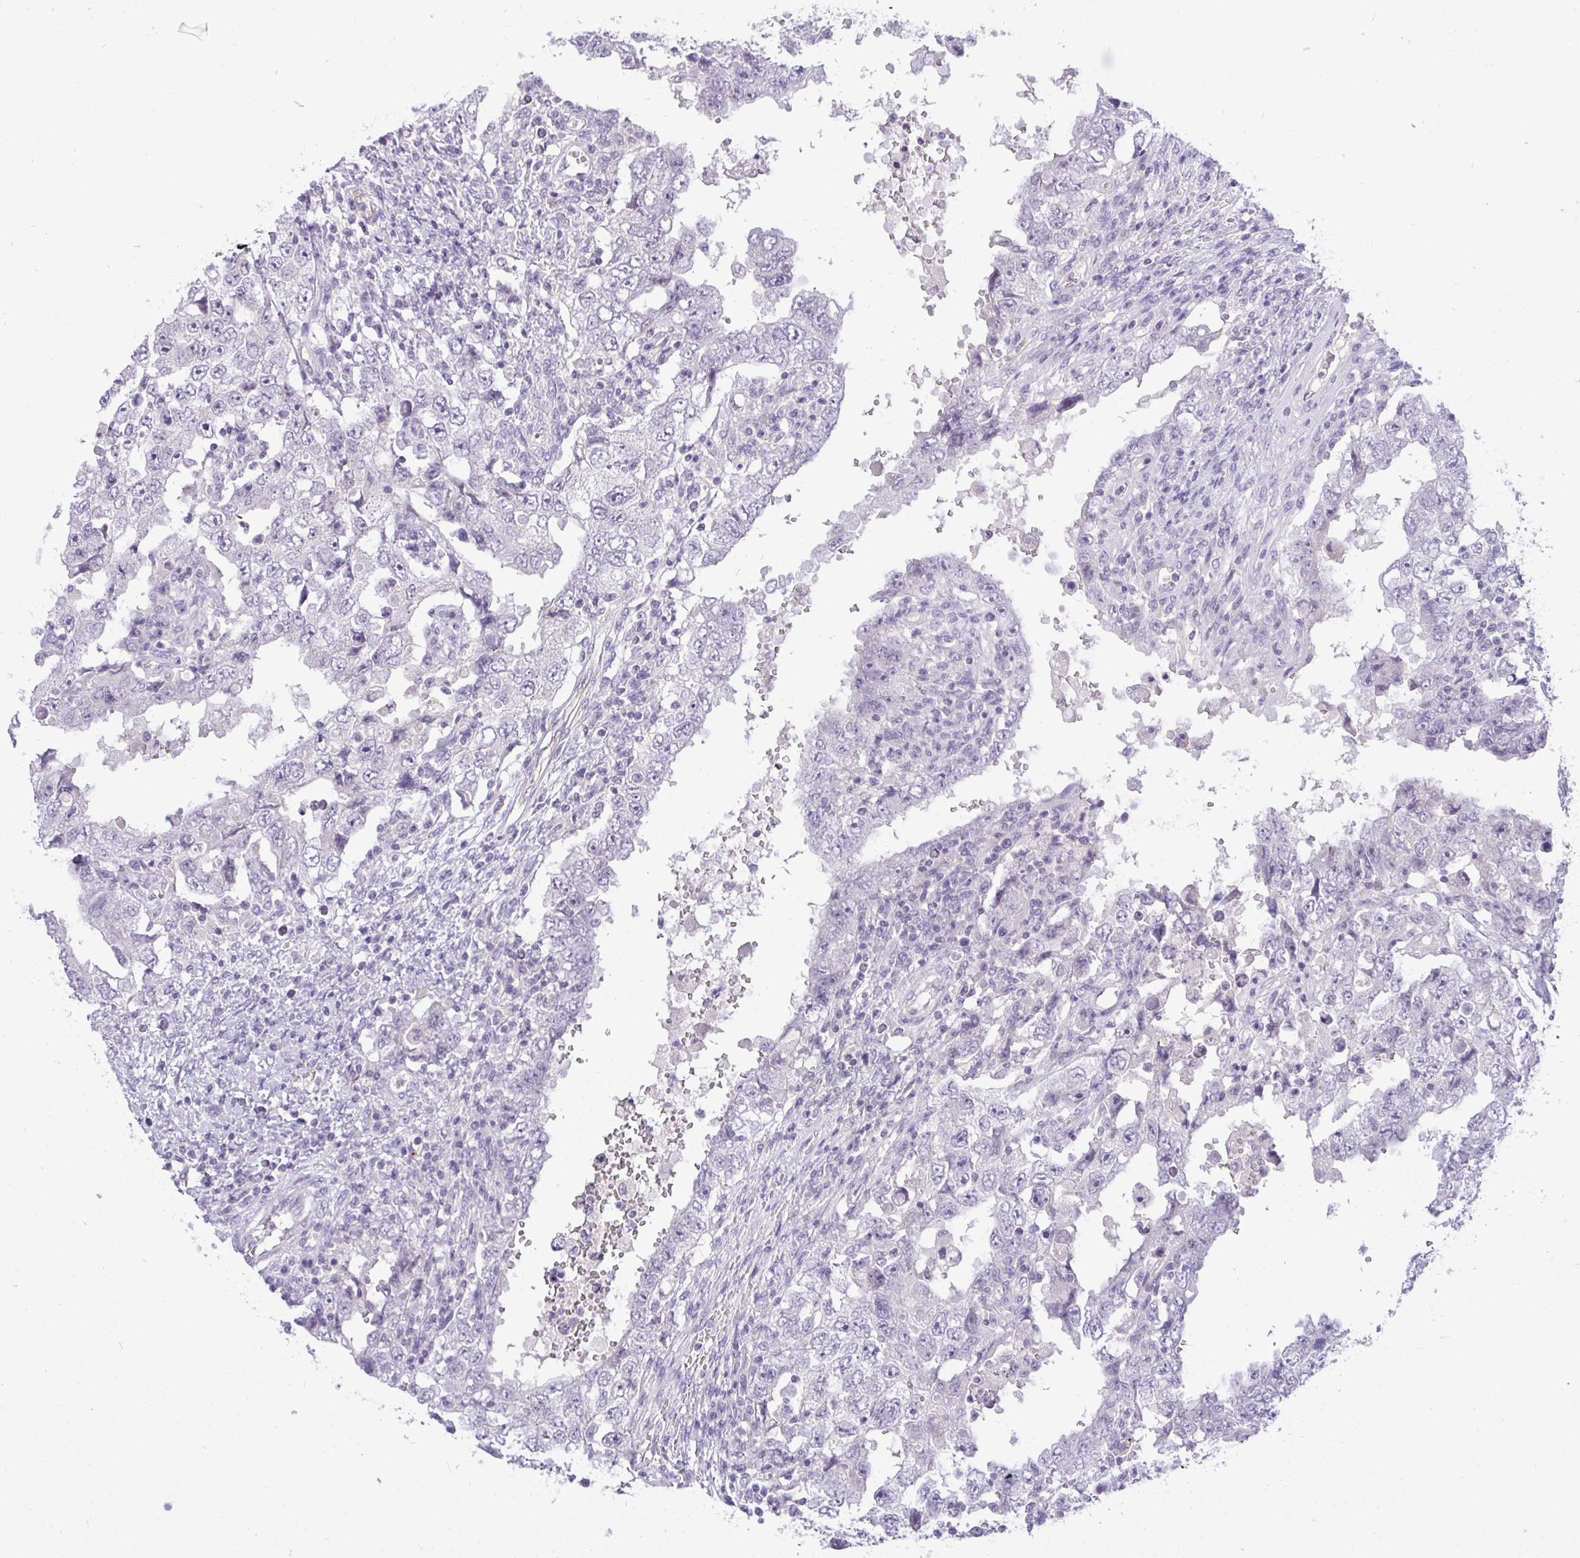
{"staining": {"intensity": "negative", "quantity": "none", "location": "none"}, "tissue": "testis cancer", "cell_type": "Tumor cells", "image_type": "cancer", "snomed": [{"axis": "morphology", "description": "Carcinoma, Embryonal, NOS"}, {"axis": "topography", "description": "Testis"}], "caption": "There is no significant positivity in tumor cells of testis cancer.", "gene": "TMEM82", "patient": {"sex": "male", "age": 26}}